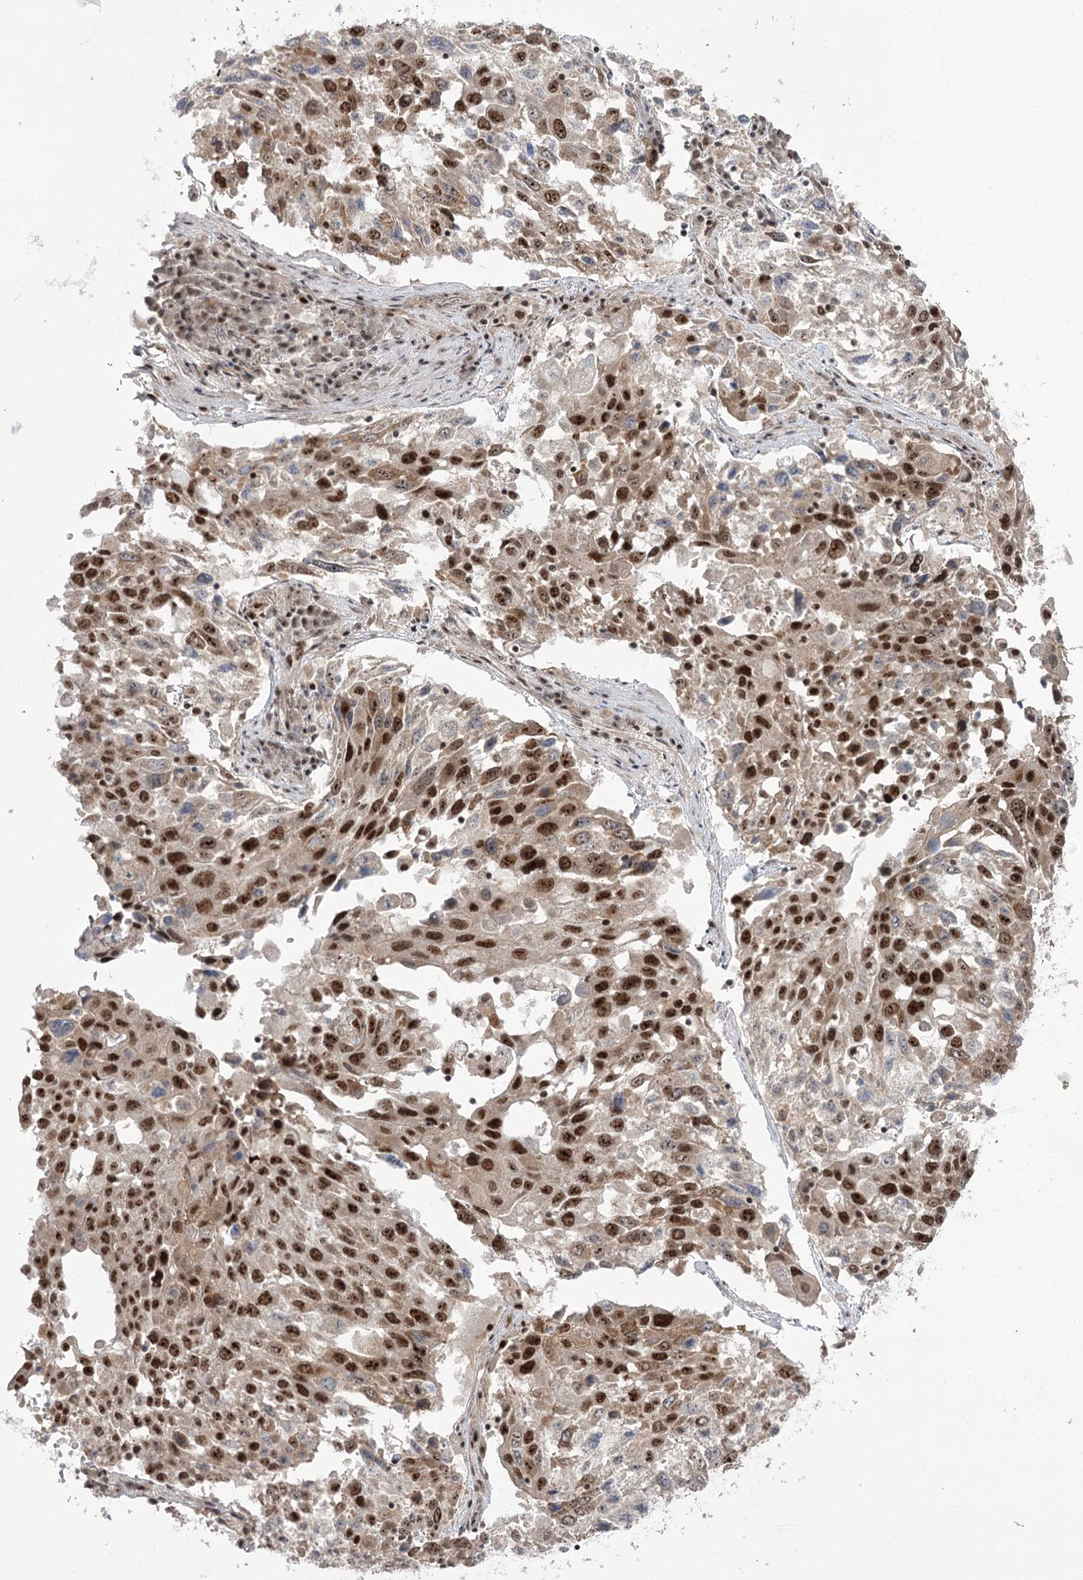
{"staining": {"intensity": "strong", "quantity": ">75%", "location": "nuclear"}, "tissue": "lung cancer", "cell_type": "Tumor cells", "image_type": "cancer", "snomed": [{"axis": "morphology", "description": "Squamous cell carcinoma, NOS"}, {"axis": "topography", "description": "Lung"}], "caption": "This is a photomicrograph of immunohistochemistry staining of lung squamous cell carcinoma, which shows strong staining in the nuclear of tumor cells.", "gene": "ERCC3", "patient": {"sex": "male", "age": 65}}